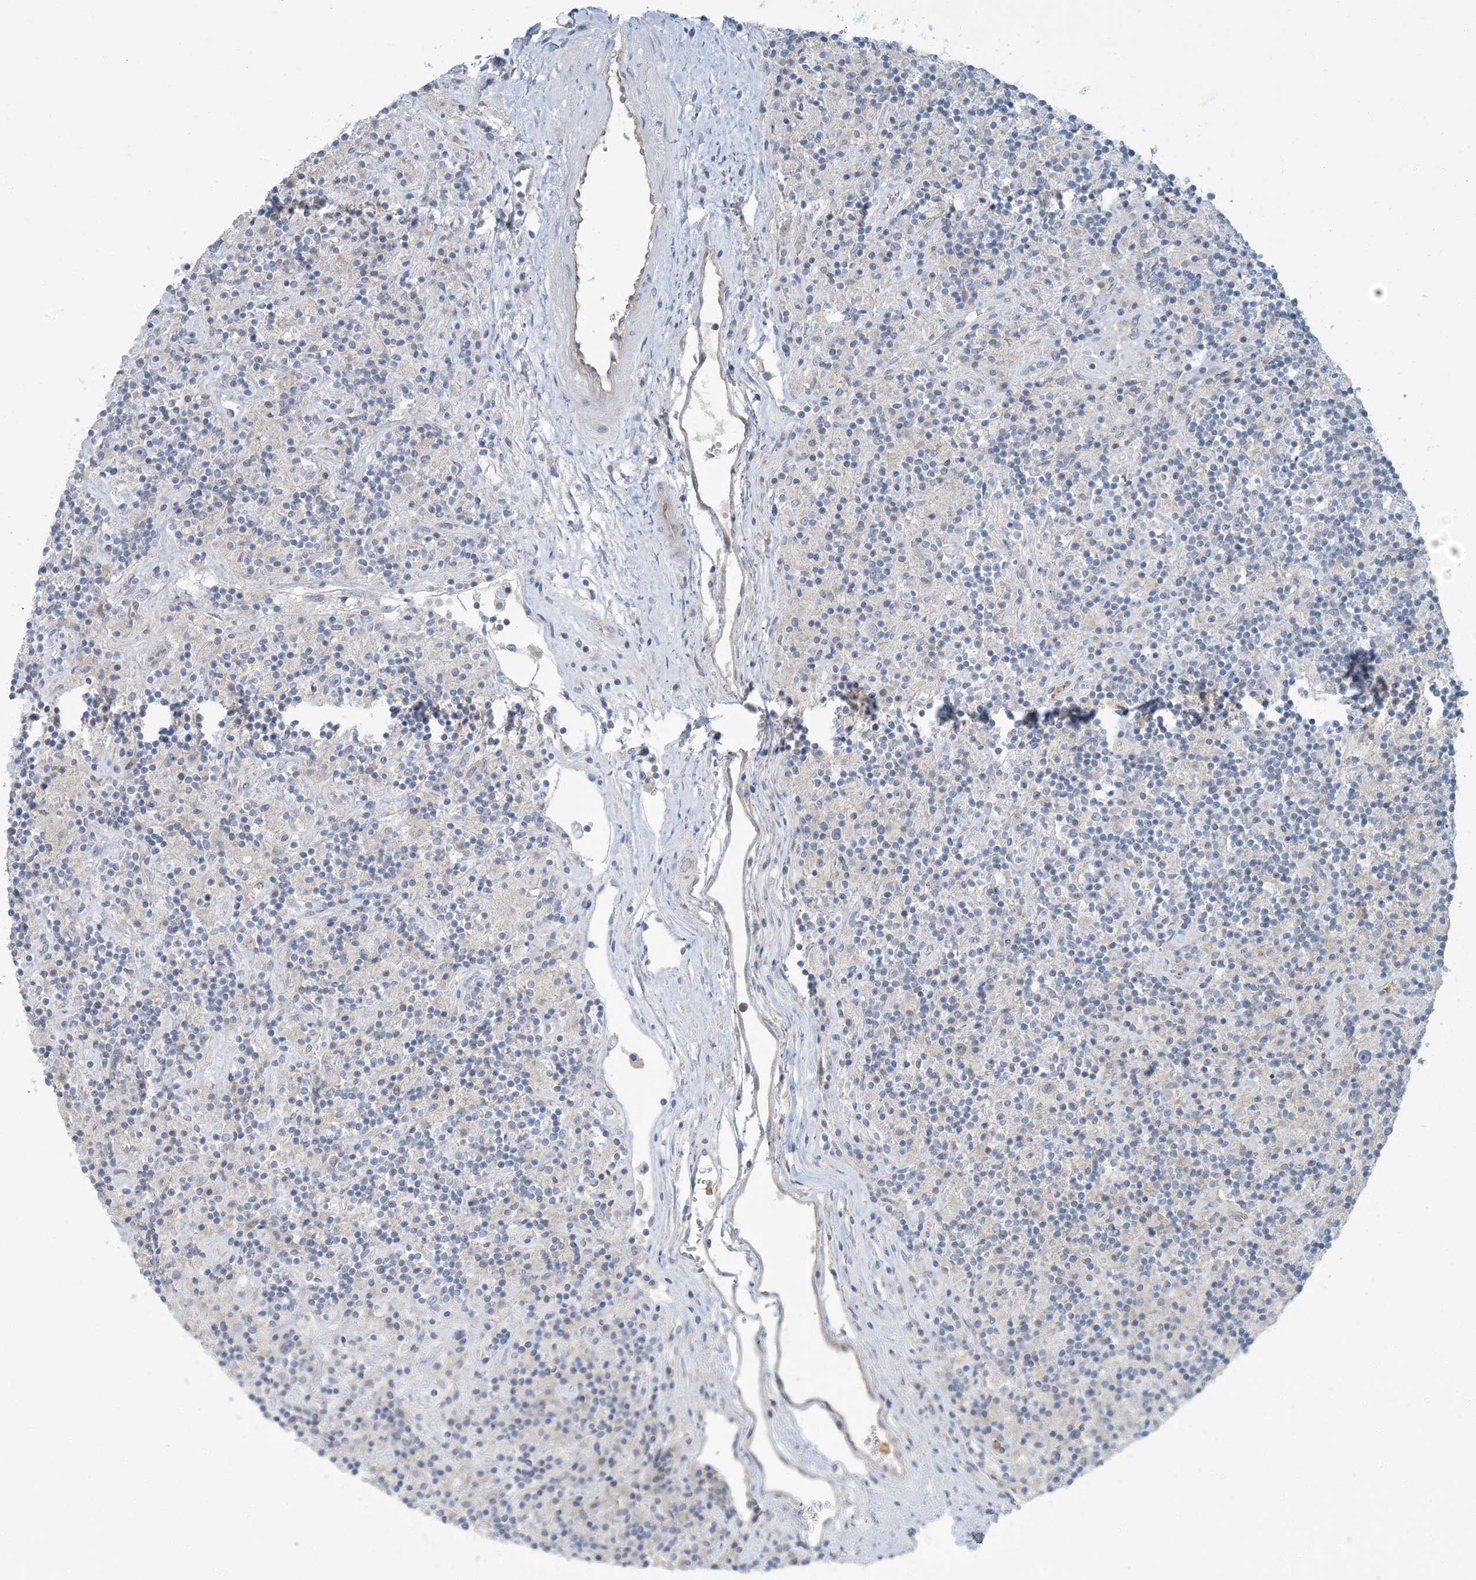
{"staining": {"intensity": "negative", "quantity": "none", "location": "none"}, "tissue": "lymphoma", "cell_type": "Tumor cells", "image_type": "cancer", "snomed": [{"axis": "morphology", "description": "Hodgkin's disease, NOS"}, {"axis": "topography", "description": "Lymph node"}], "caption": "An immunohistochemistry (IHC) micrograph of Hodgkin's disease is shown. There is no staining in tumor cells of Hodgkin's disease. Nuclei are stained in blue.", "gene": "EPHA4", "patient": {"sex": "male", "age": 70}}